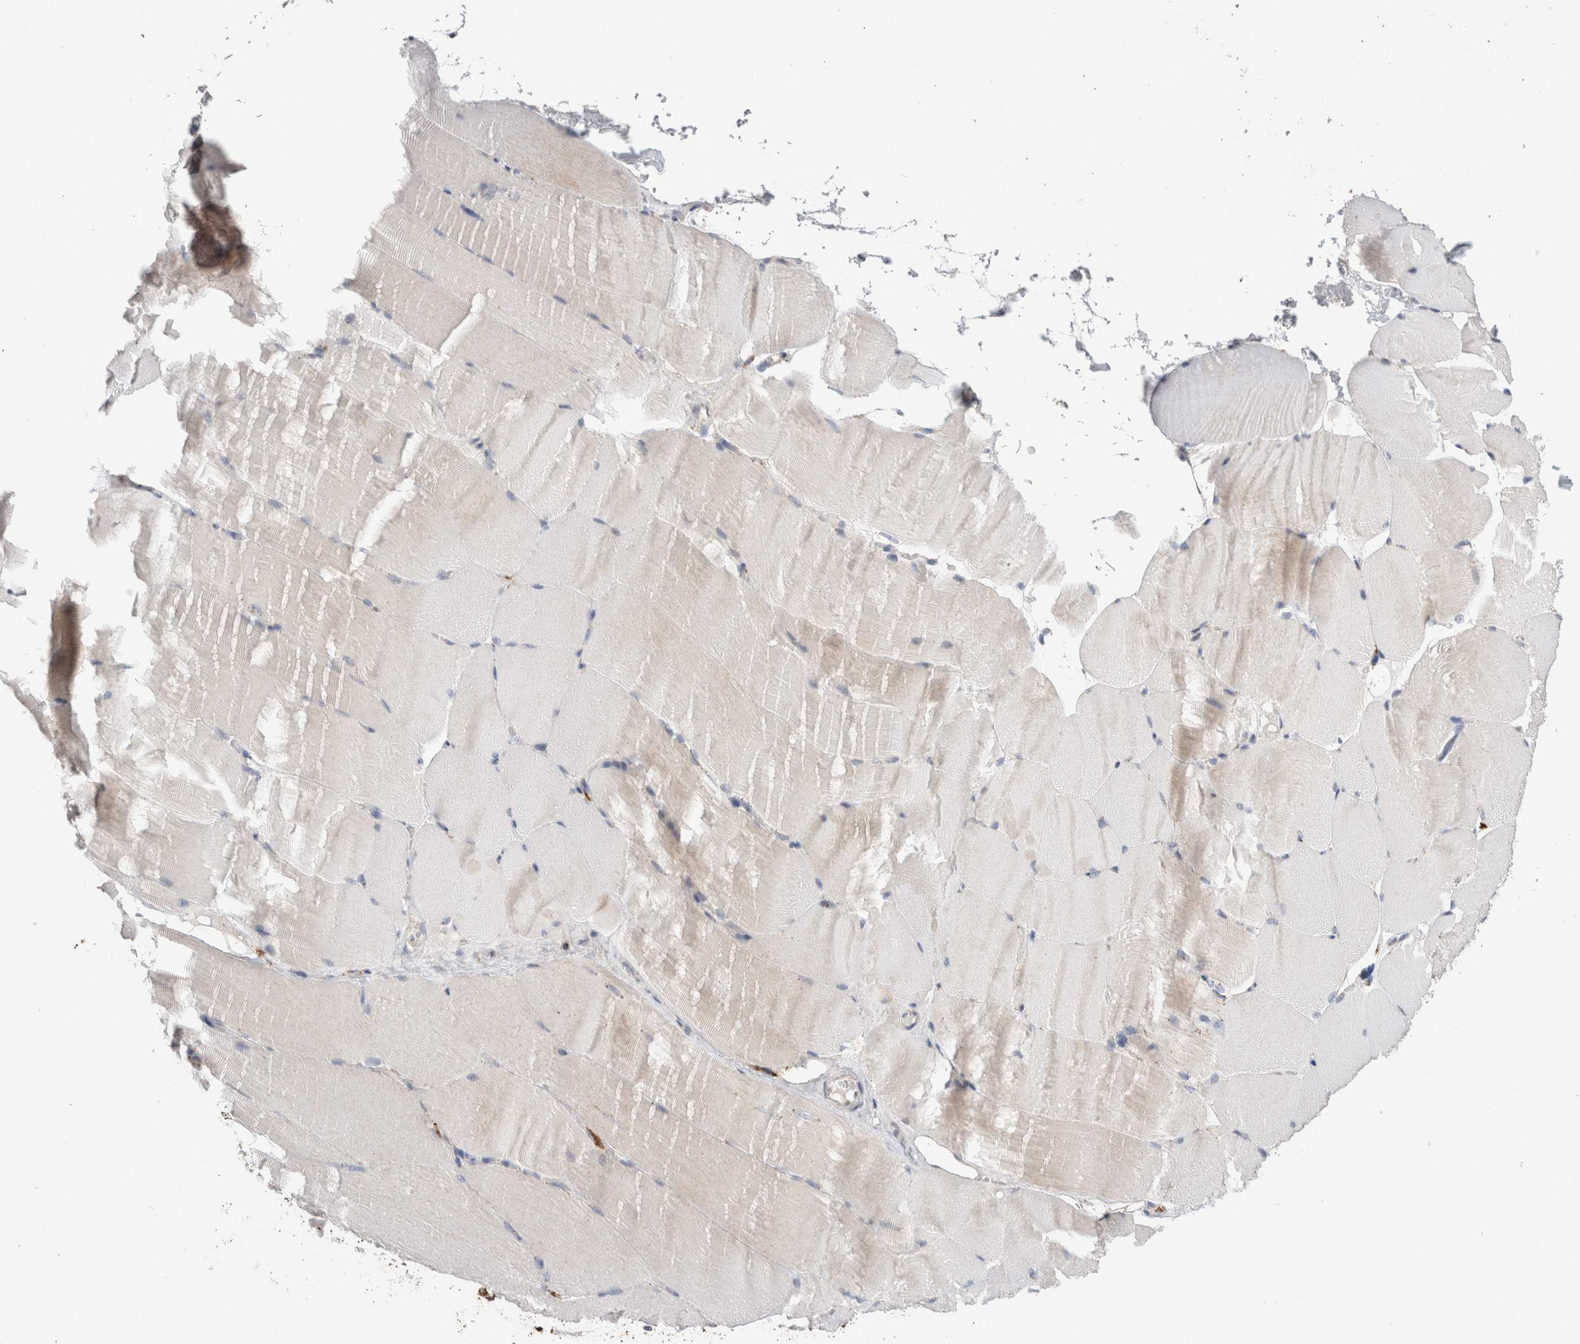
{"staining": {"intensity": "negative", "quantity": "none", "location": "none"}, "tissue": "skeletal muscle", "cell_type": "Myocytes", "image_type": "normal", "snomed": [{"axis": "morphology", "description": "Normal tissue, NOS"}, {"axis": "topography", "description": "Skeletal muscle"}, {"axis": "topography", "description": "Parathyroid gland"}], "caption": "This is a micrograph of IHC staining of benign skeletal muscle, which shows no expression in myocytes.", "gene": "CTSA", "patient": {"sex": "female", "age": 37}}